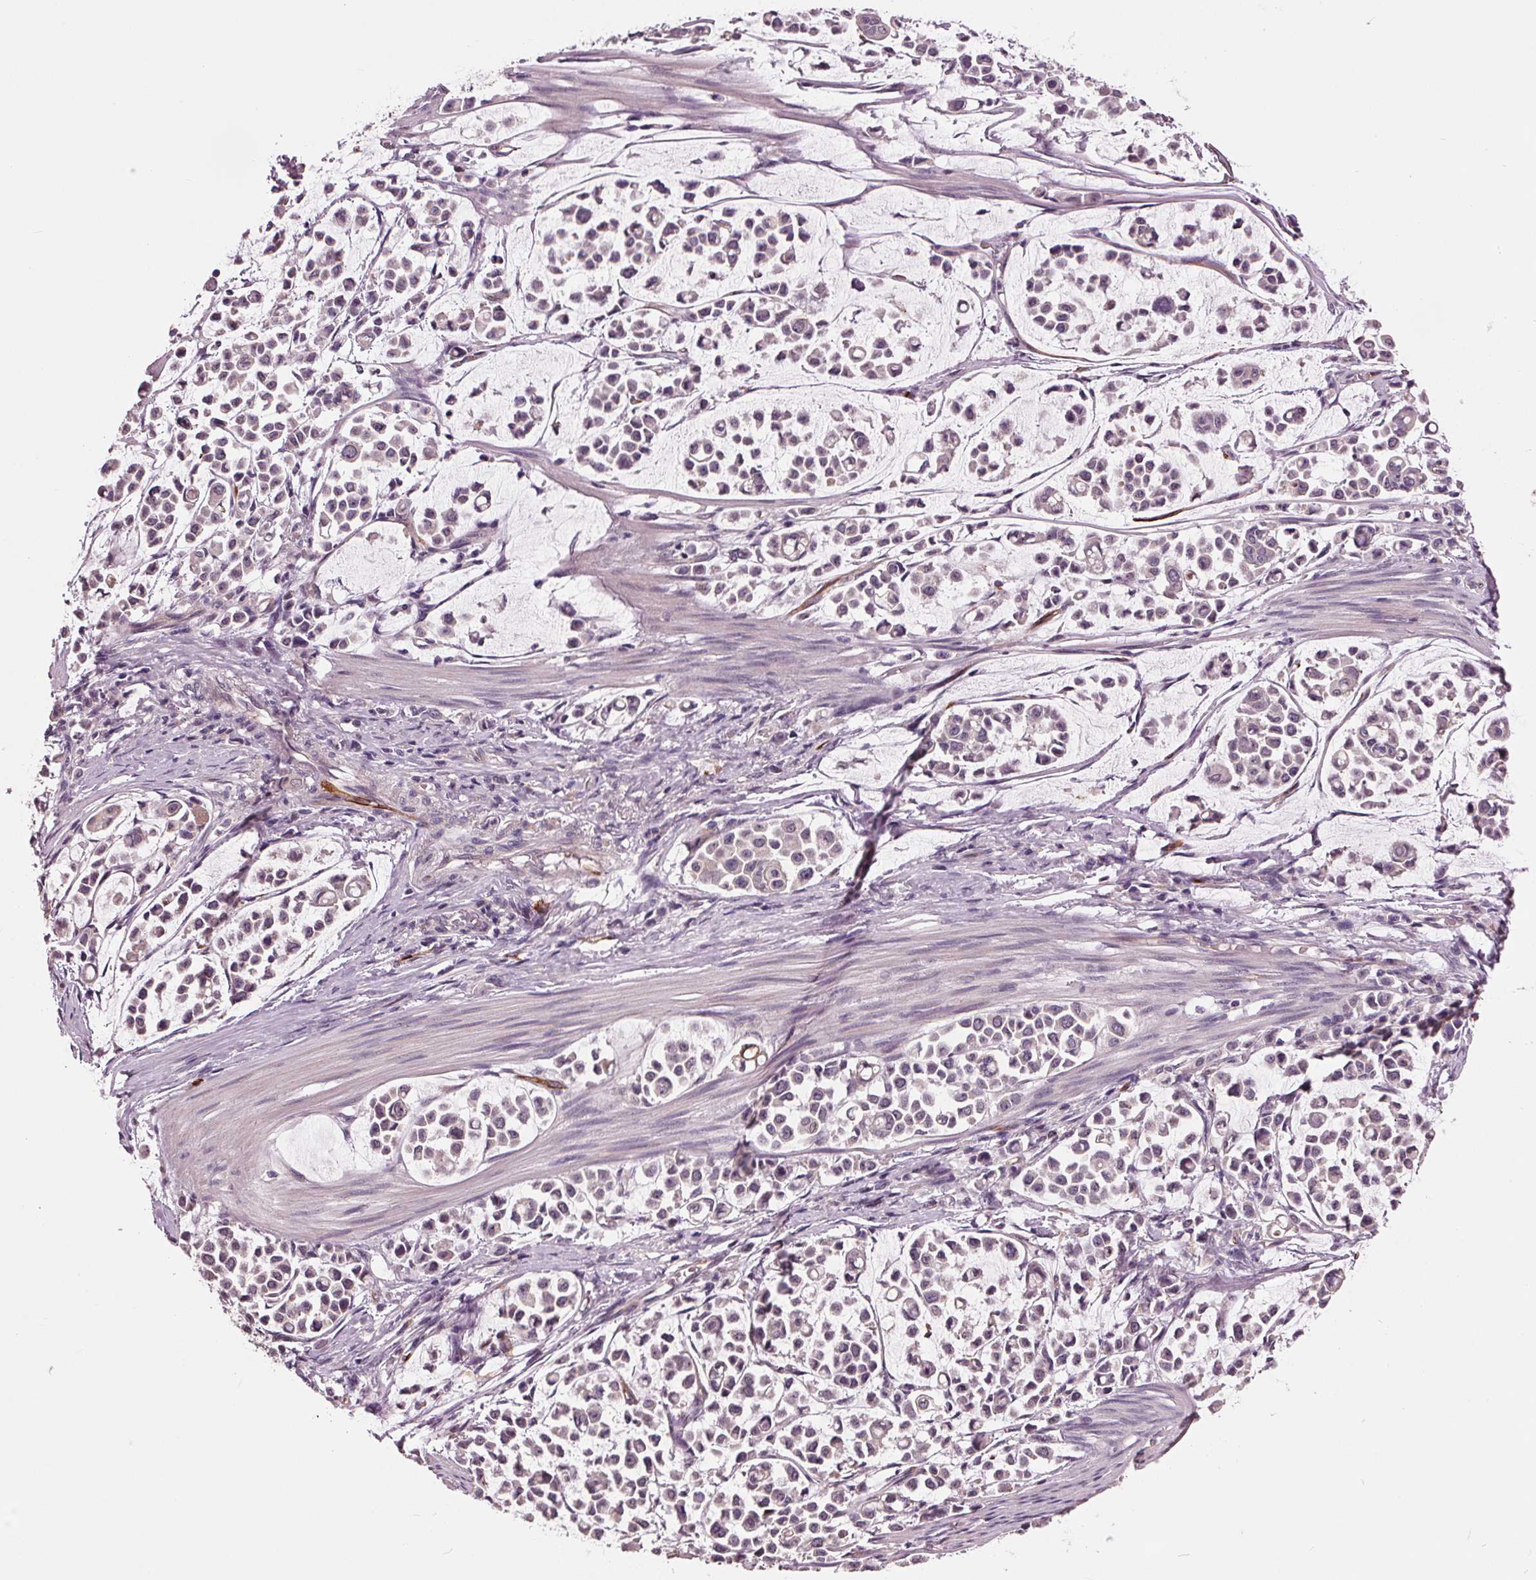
{"staining": {"intensity": "weak", "quantity": "<25%", "location": "cytoplasmic/membranous"}, "tissue": "stomach cancer", "cell_type": "Tumor cells", "image_type": "cancer", "snomed": [{"axis": "morphology", "description": "Adenocarcinoma, NOS"}, {"axis": "topography", "description": "Stomach"}], "caption": "Tumor cells are negative for brown protein staining in adenocarcinoma (stomach).", "gene": "MAPK8", "patient": {"sex": "male", "age": 82}}